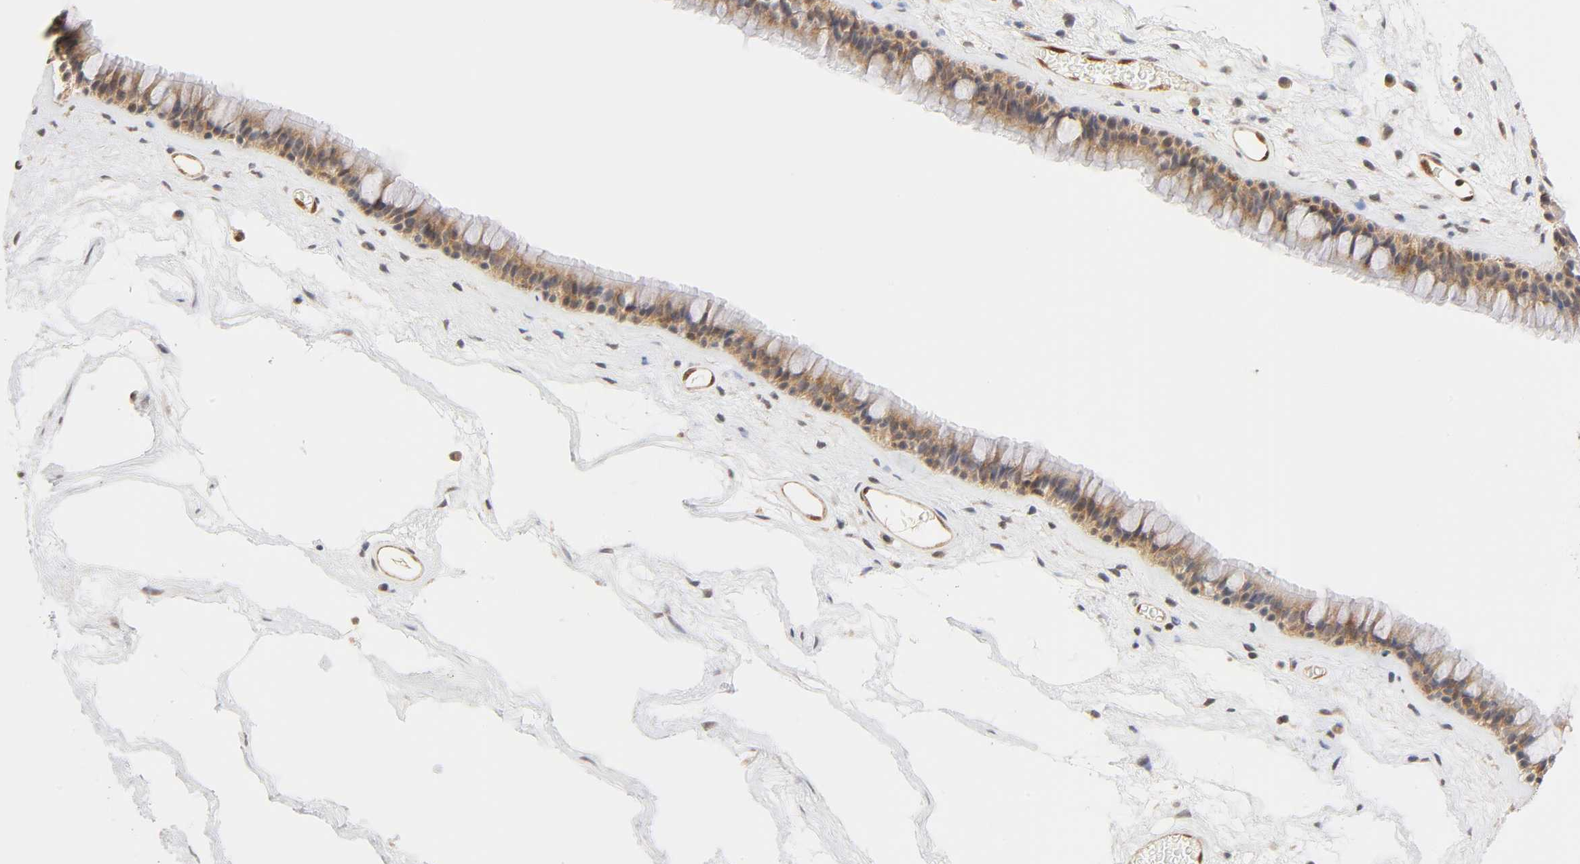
{"staining": {"intensity": "weak", "quantity": ">75%", "location": "cytoplasmic/membranous,nuclear"}, "tissue": "nasopharynx", "cell_type": "Respiratory epithelial cells", "image_type": "normal", "snomed": [{"axis": "morphology", "description": "Normal tissue, NOS"}, {"axis": "morphology", "description": "Inflammation, NOS"}, {"axis": "topography", "description": "Nasopharynx"}], "caption": "Immunohistochemical staining of benign human nasopharynx shows >75% levels of weak cytoplasmic/membranous,nuclear protein staining in approximately >75% of respiratory epithelial cells. The protein of interest is stained brown, and the nuclei are stained in blue (DAB (3,3'-diaminobenzidine) IHC with brightfield microscopy, high magnification).", "gene": "CDC37", "patient": {"sex": "male", "age": 48}}